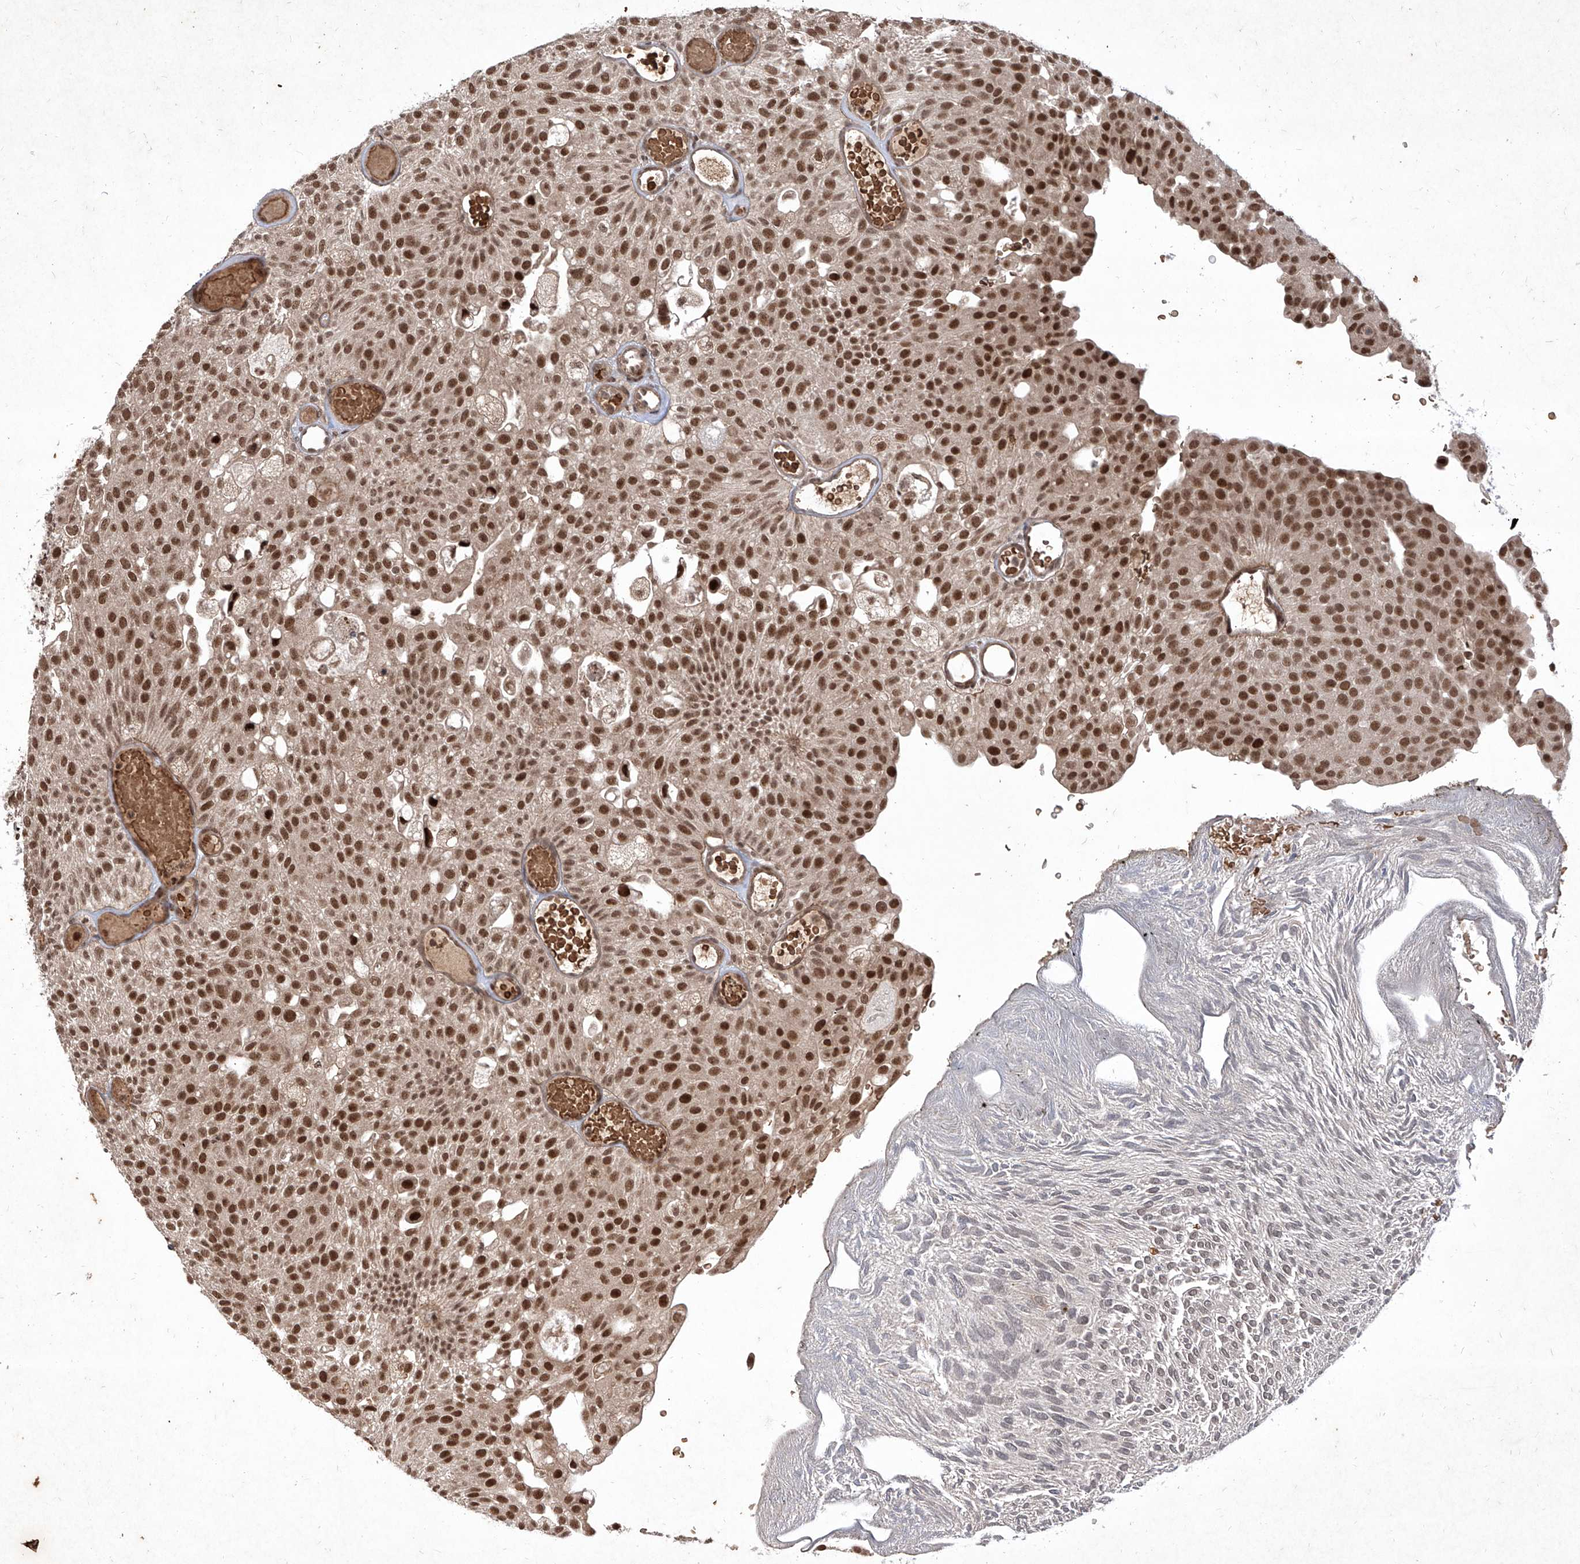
{"staining": {"intensity": "strong", "quantity": ">75%", "location": "nuclear"}, "tissue": "urothelial cancer", "cell_type": "Tumor cells", "image_type": "cancer", "snomed": [{"axis": "morphology", "description": "Urothelial carcinoma, Low grade"}, {"axis": "topography", "description": "Urinary bladder"}], "caption": "Strong nuclear protein expression is appreciated in about >75% of tumor cells in low-grade urothelial carcinoma. (brown staining indicates protein expression, while blue staining denotes nuclei).", "gene": "IRF2", "patient": {"sex": "male", "age": 78}}